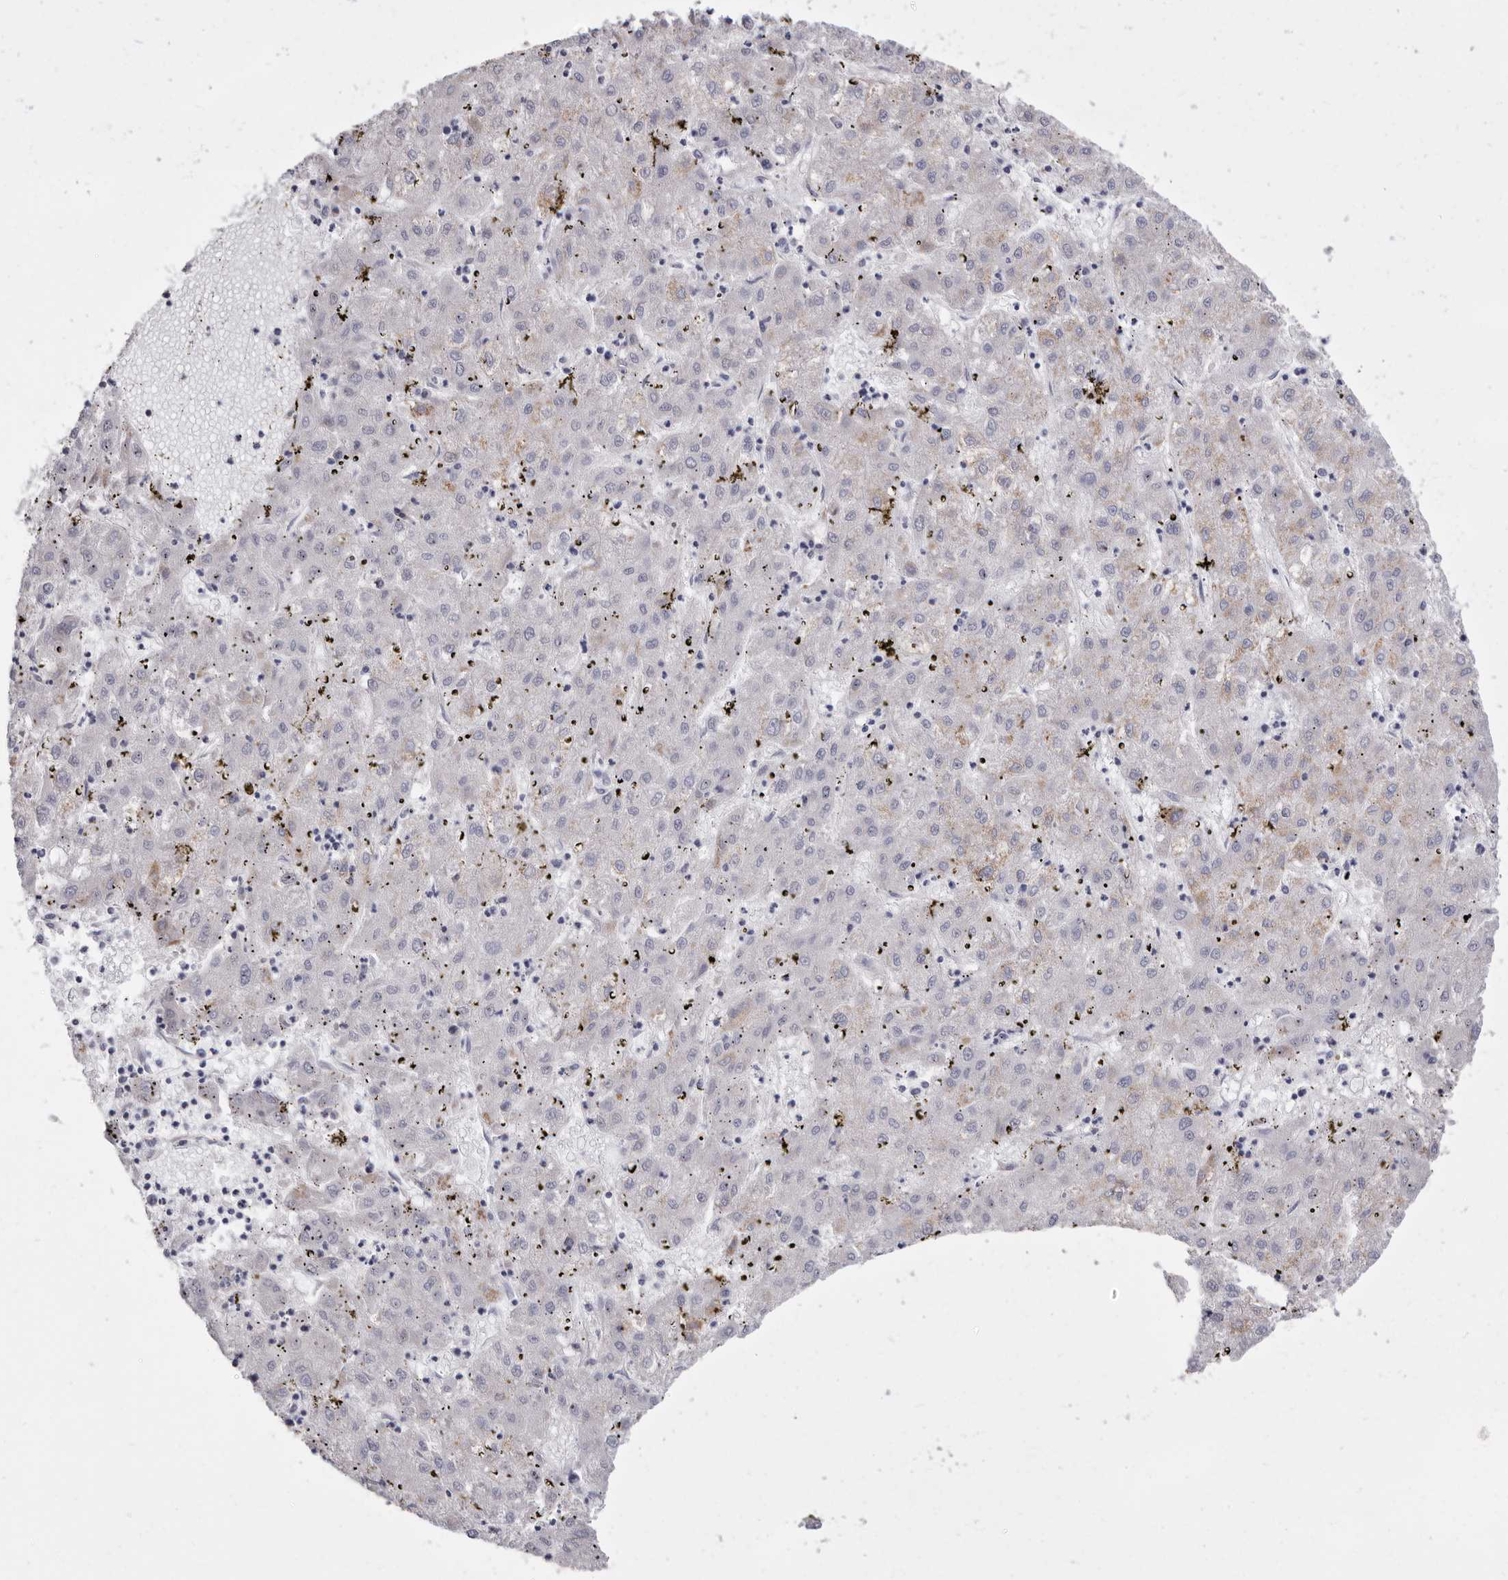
{"staining": {"intensity": "moderate", "quantity": "<25%", "location": "cytoplasmic/membranous"}, "tissue": "liver cancer", "cell_type": "Tumor cells", "image_type": "cancer", "snomed": [{"axis": "morphology", "description": "Carcinoma, Hepatocellular, NOS"}, {"axis": "topography", "description": "Liver"}], "caption": "Immunohistochemistry (IHC) of human liver cancer (hepatocellular carcinoma) shows low levels of moderate cytoplasmic/membranous expression in approximately <25% of tumor cells.", "gene": "RSPO2", "patient": {"sex": "male", "age": 72}}